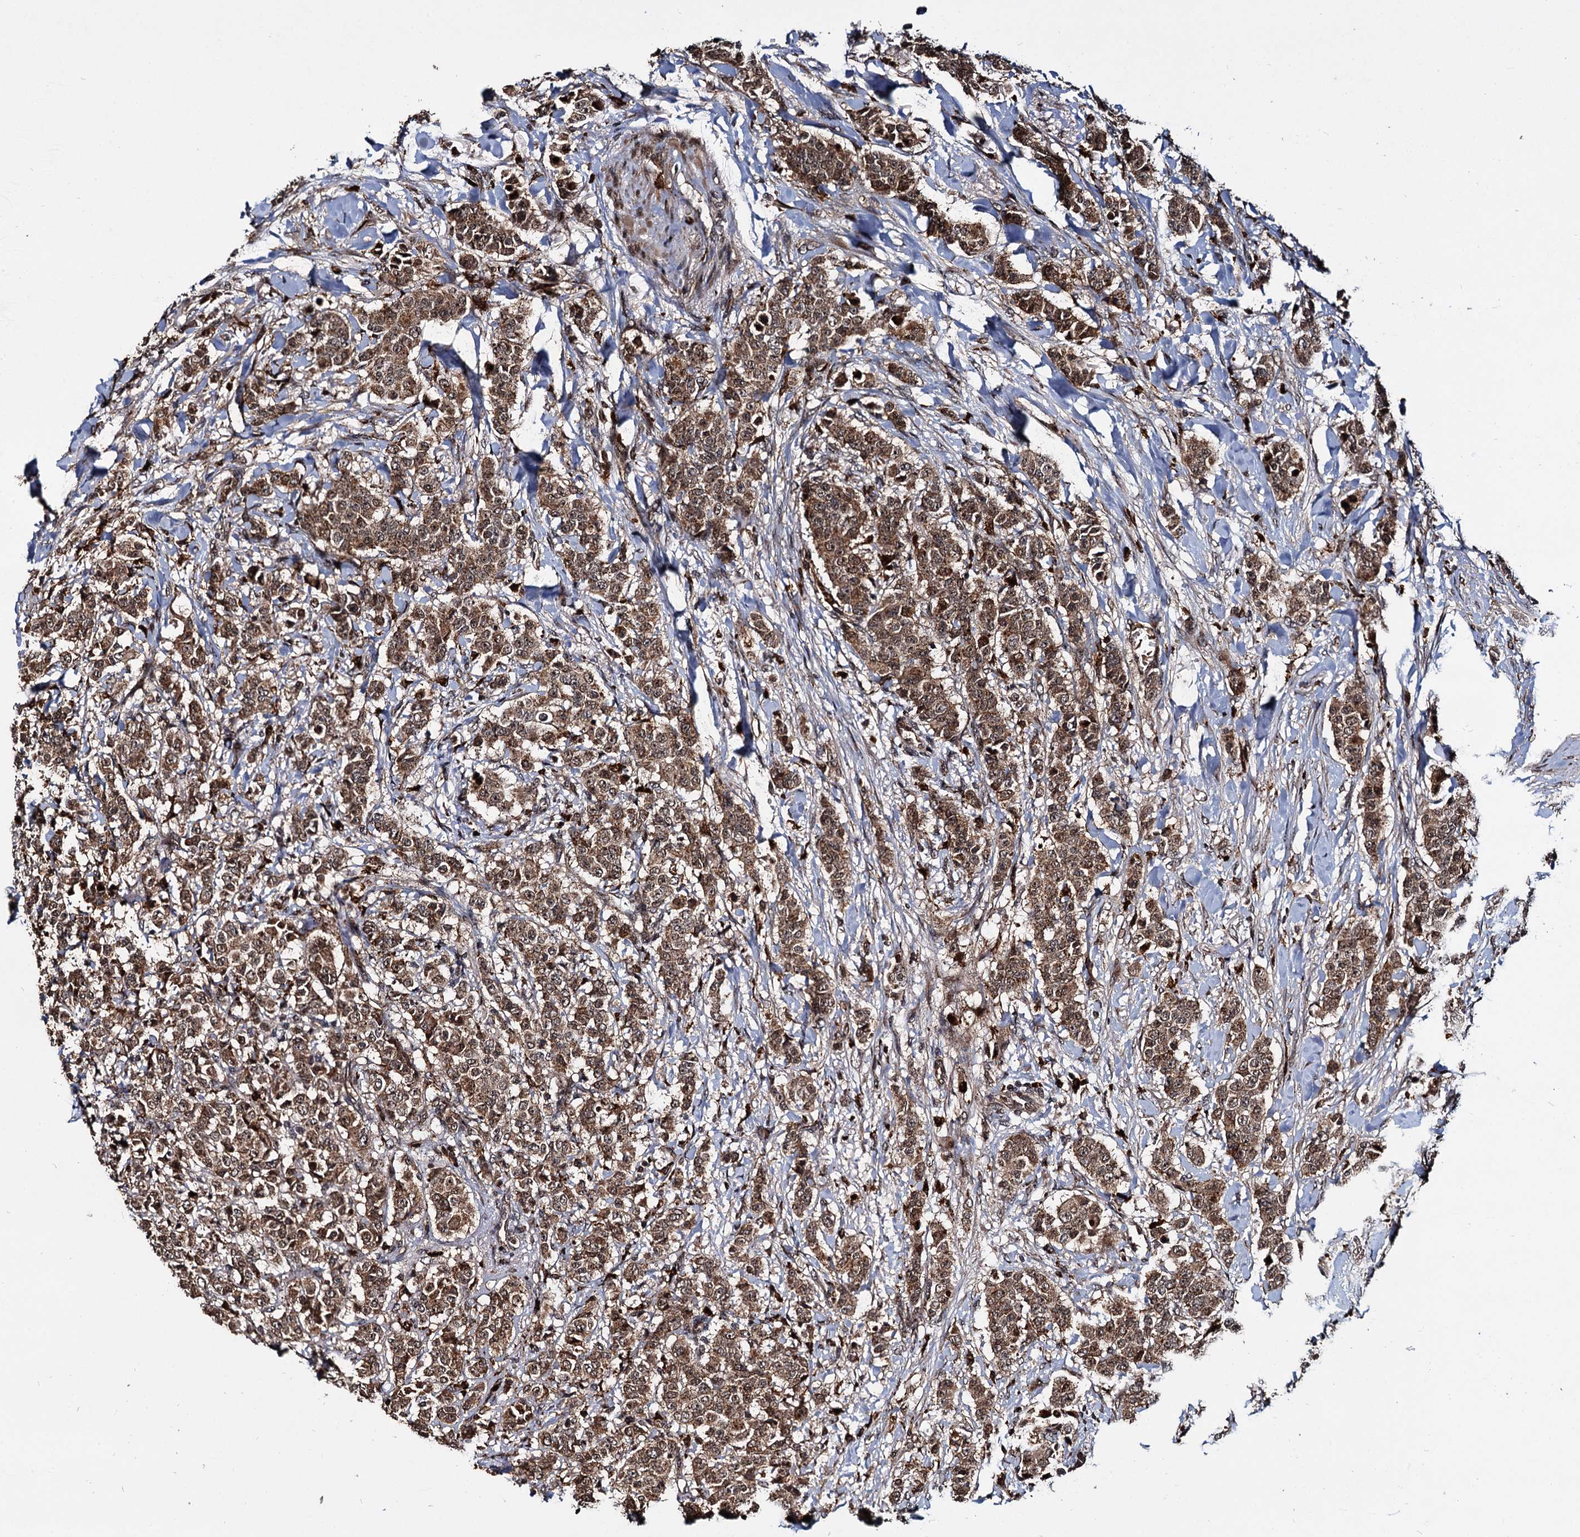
{"staining": {"intensity": "moderate", "quantity": ">75%", "location": "cytoplasmic/membranous,nuclear"}, "tissue": "breast cancer", "cell_type": "Tumor cells", "image_type": "cancer", "snomed": [{"axis": "morphology", "description": "Duct carcinoma"}, {"axis": "topography", "description": "Breast"}], "caption": "Approximately >75% of tumor cells in breast cancer (intraductal carcinoma) demonstrate moderate cytoplasmic/membranous and nuclear protein positivity as visualized by brown immunohistochemical staining.", "gene": "CEP192", "patient": {"sex": "female", "age": 40}}